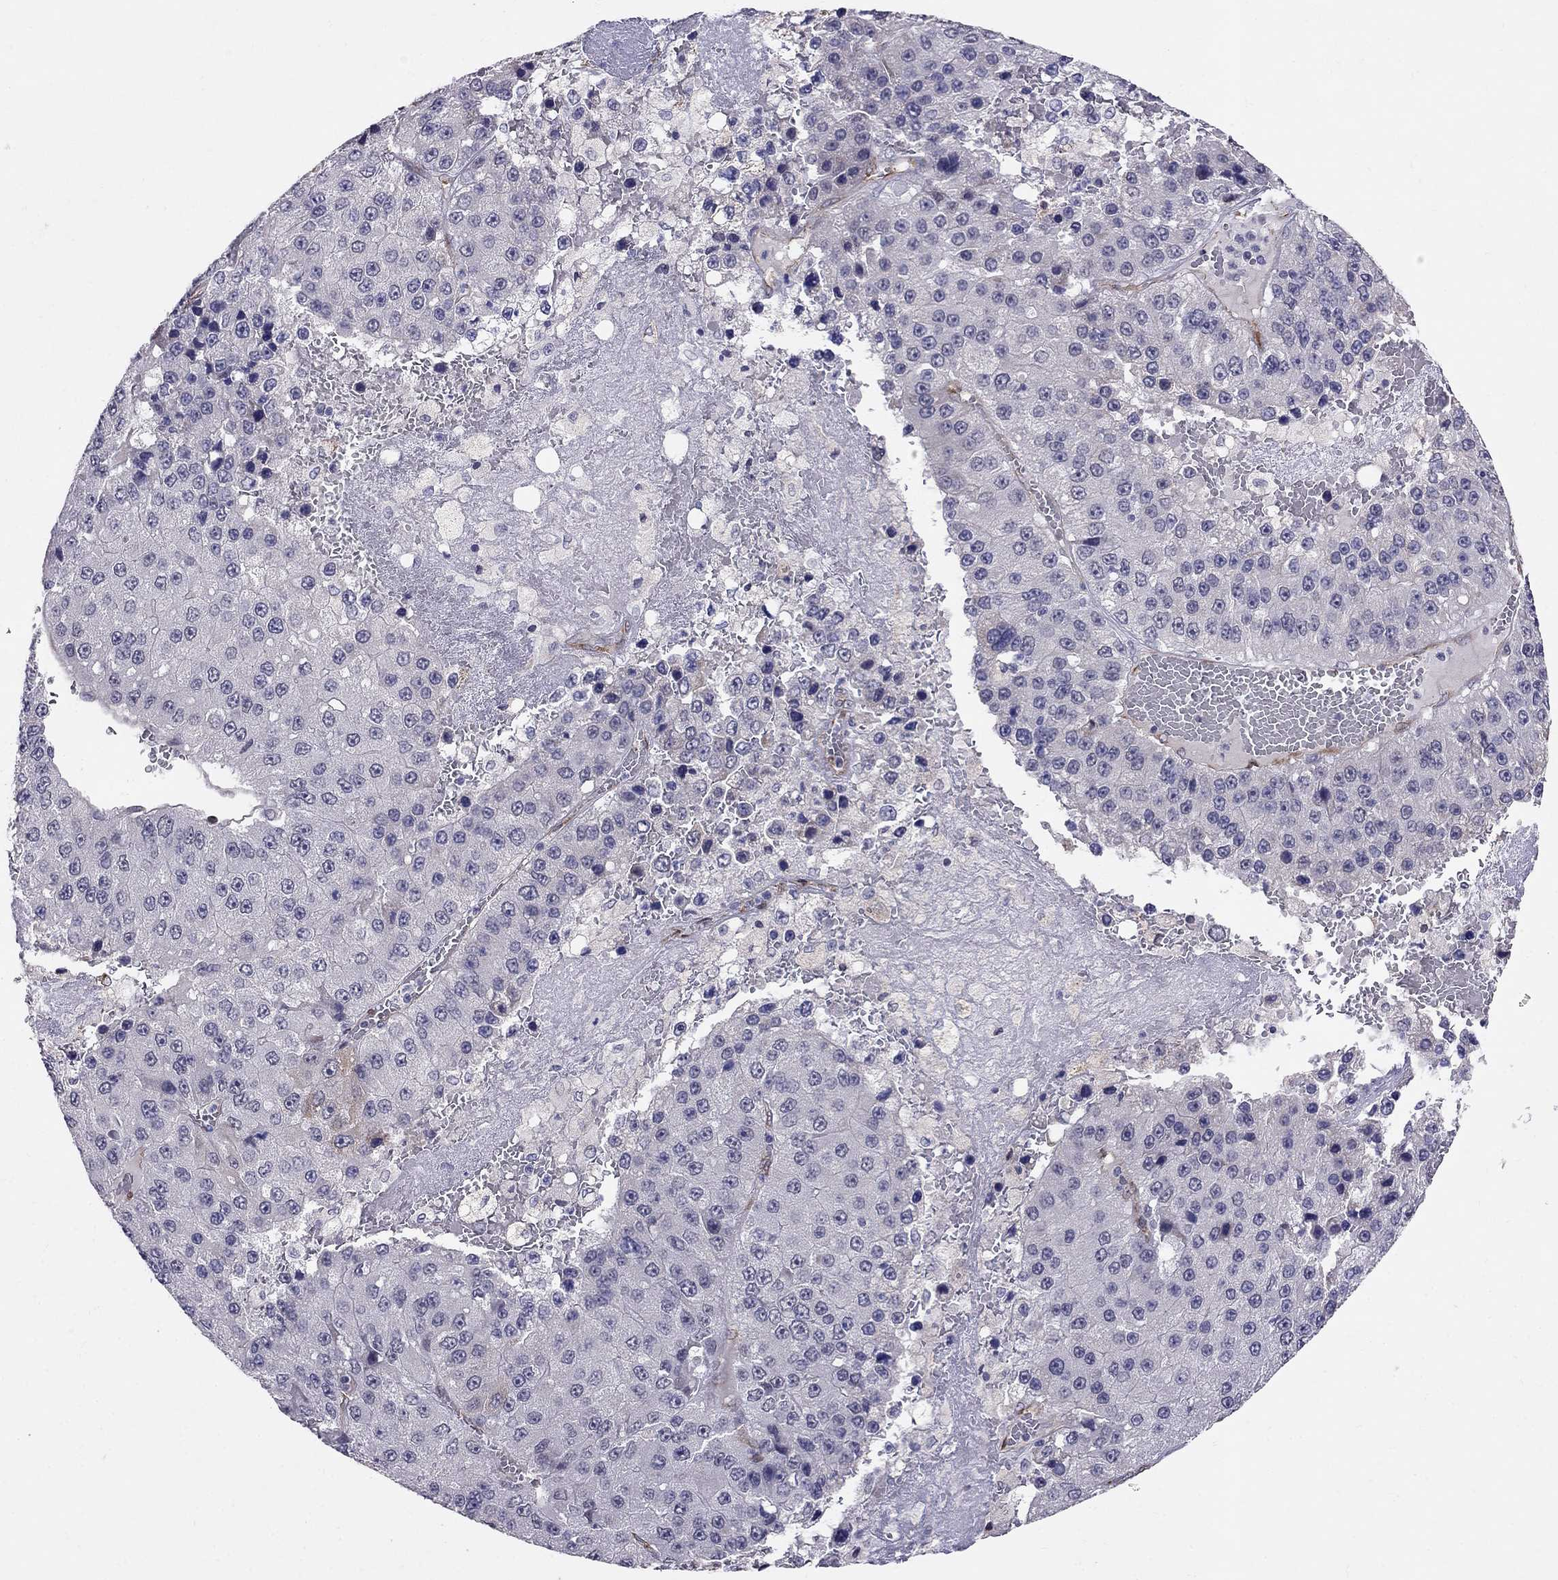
{"staining": {"intensity": "negative", "quantity": "none", "location": "none"}, "tissue": "liver cancer", "cell_type": "Tumor cells", "image_type": "cancer", "snomed": [{"axis": "morphology", "description": "Carcinoma, Hepatocellular, NOS"}, {"axis": "topography", "description": "Liver"}], "caption": "A histopathology image of human liver cancer (hepatocellular carcinoma) is negative for staining in tumor cells.", "gene": "MYO3B", "patient": {"sex": "female", "age": 73}}